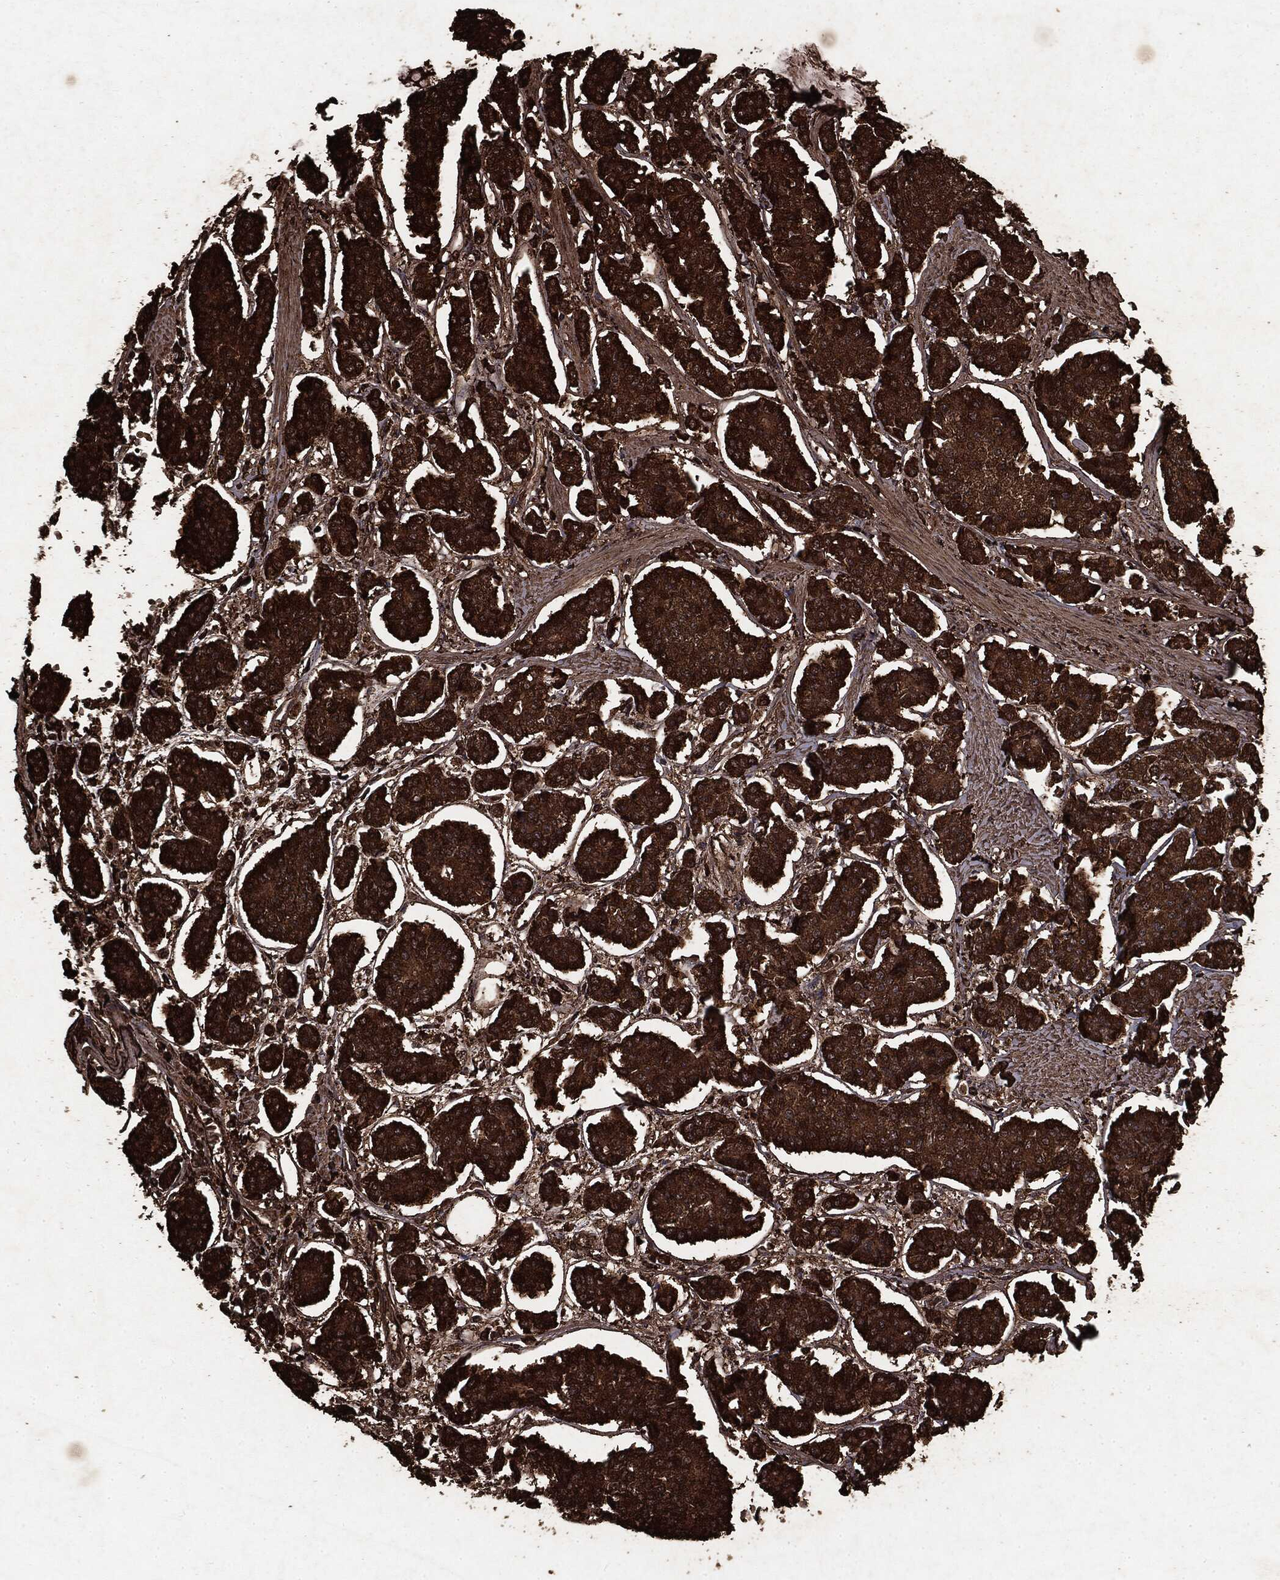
{"staining": {"intensity": "strong", "quantity": ">75%", "location": "cytoplasmic/membranous"}, "tissue": "carcinoid", "cell_type": "Tumor cells", "image_type": "cancer", "snomed": [{"axis": "morphology", "description": "Carcinoid, malignant, NOS"}, {"axis": "topography", "description": "Small intestine"}], "caption": "Immunohistochemistry image of neoplastic tissue: human carcinoid (malignant) stained using IHC reveals high levels of strong protein expression localized specifically in the cytoplasmic/membranous of tumor cells, appearing as a cytoplasmic/membranous brown color.", "gene": "ARAF", "patient": {"sex": "female", "age": 65}}